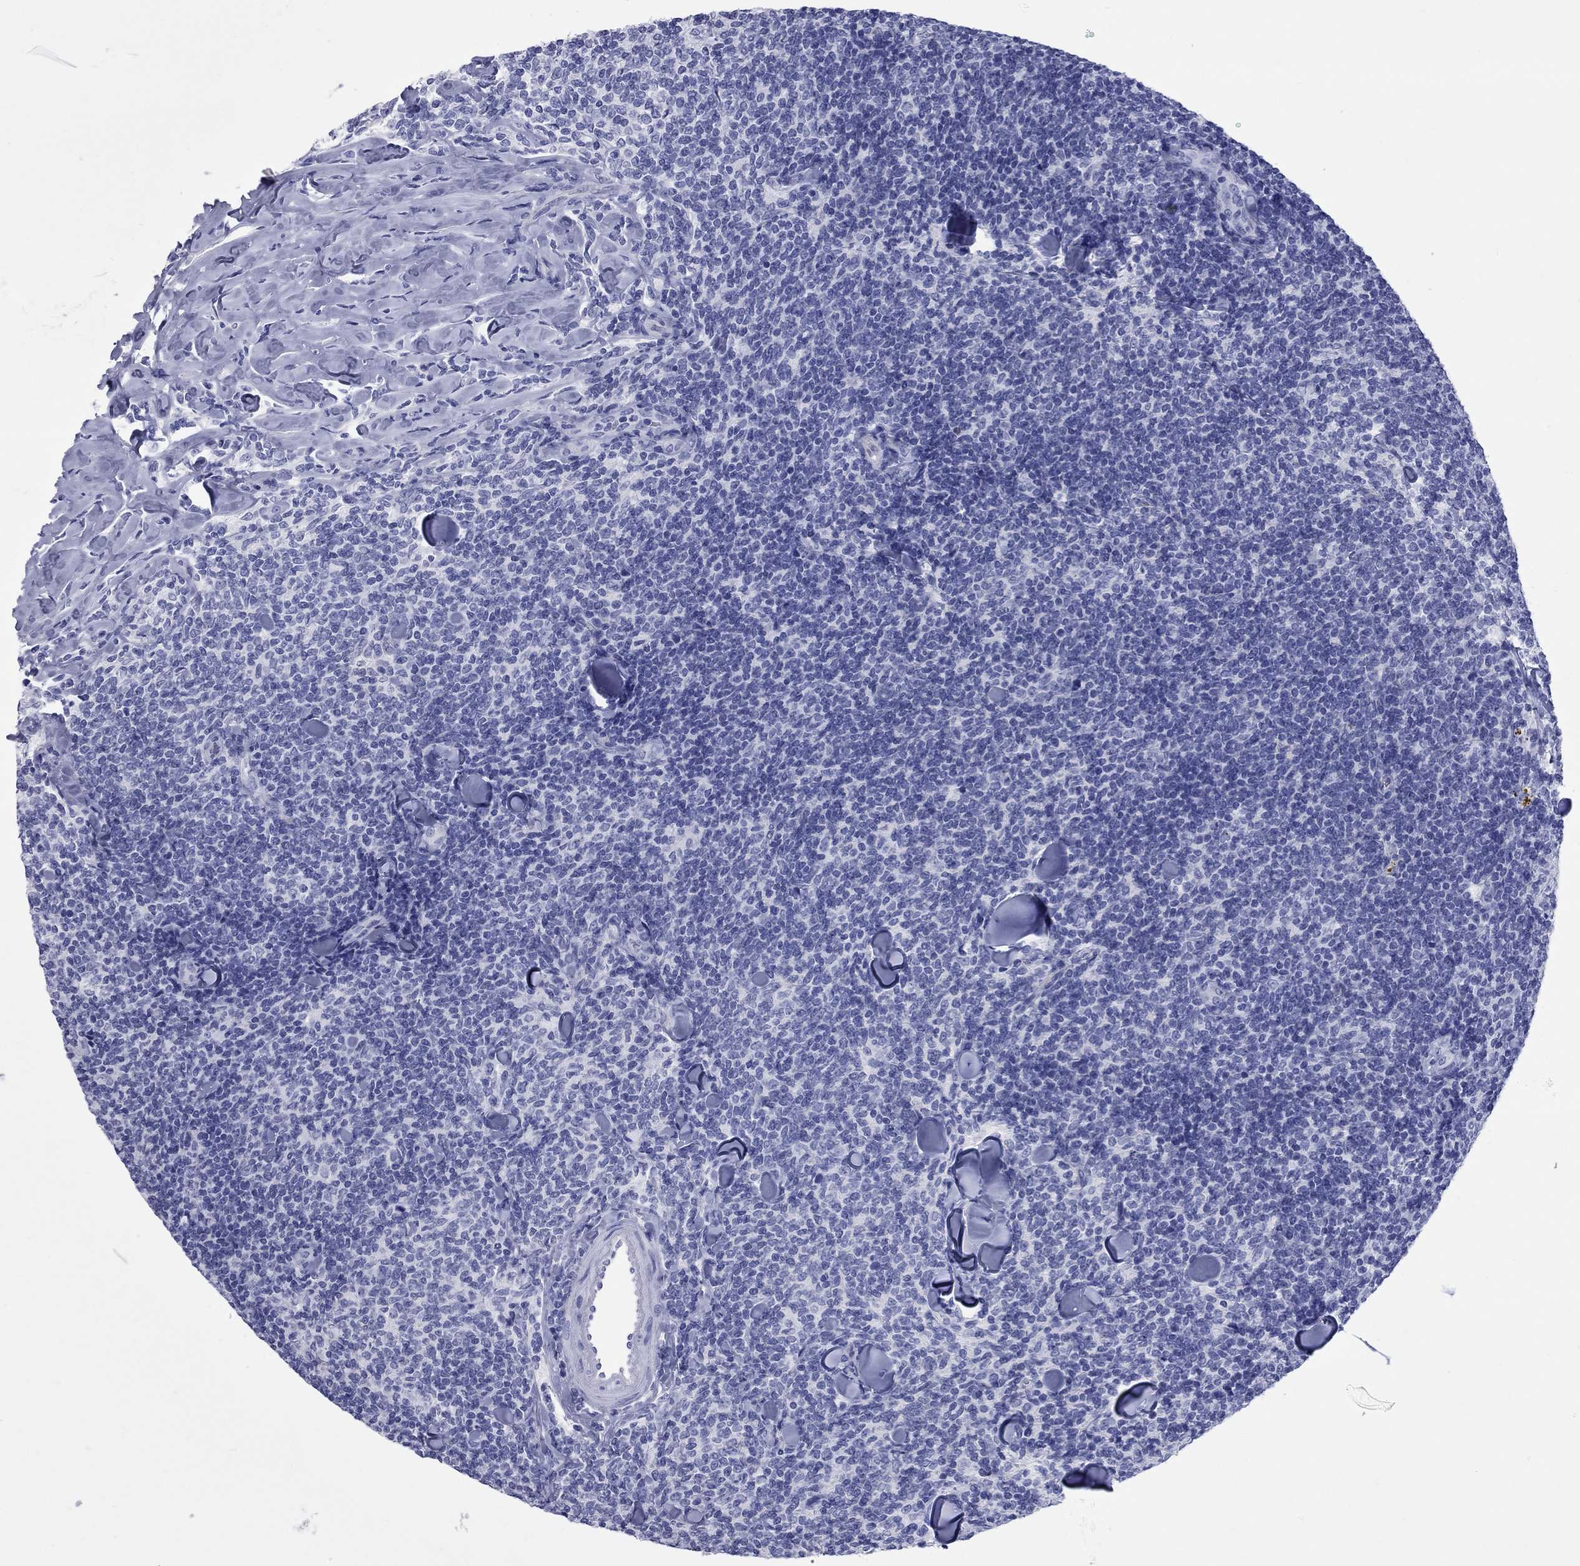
{"staining": {"intensity": "negative", "quantity": "none", "location": "none"}, "tissue": "lymphoma", "cell_type": "Tumor cells", "image_type": "cancer", "snomed": [{"axis": "morphology", "description": "Malignant lymphoma, non-Hodgkin's type, Low grade"}, {"axis": "topography", "description": "Lymph node"}], "caption": "Tumor cells are negative for brown protein staining in malignant lymphoma, non-Hodgkin's type (low-grade).", "gene": "CCNA1", "patient": {"sex": "female", "age": 56}}